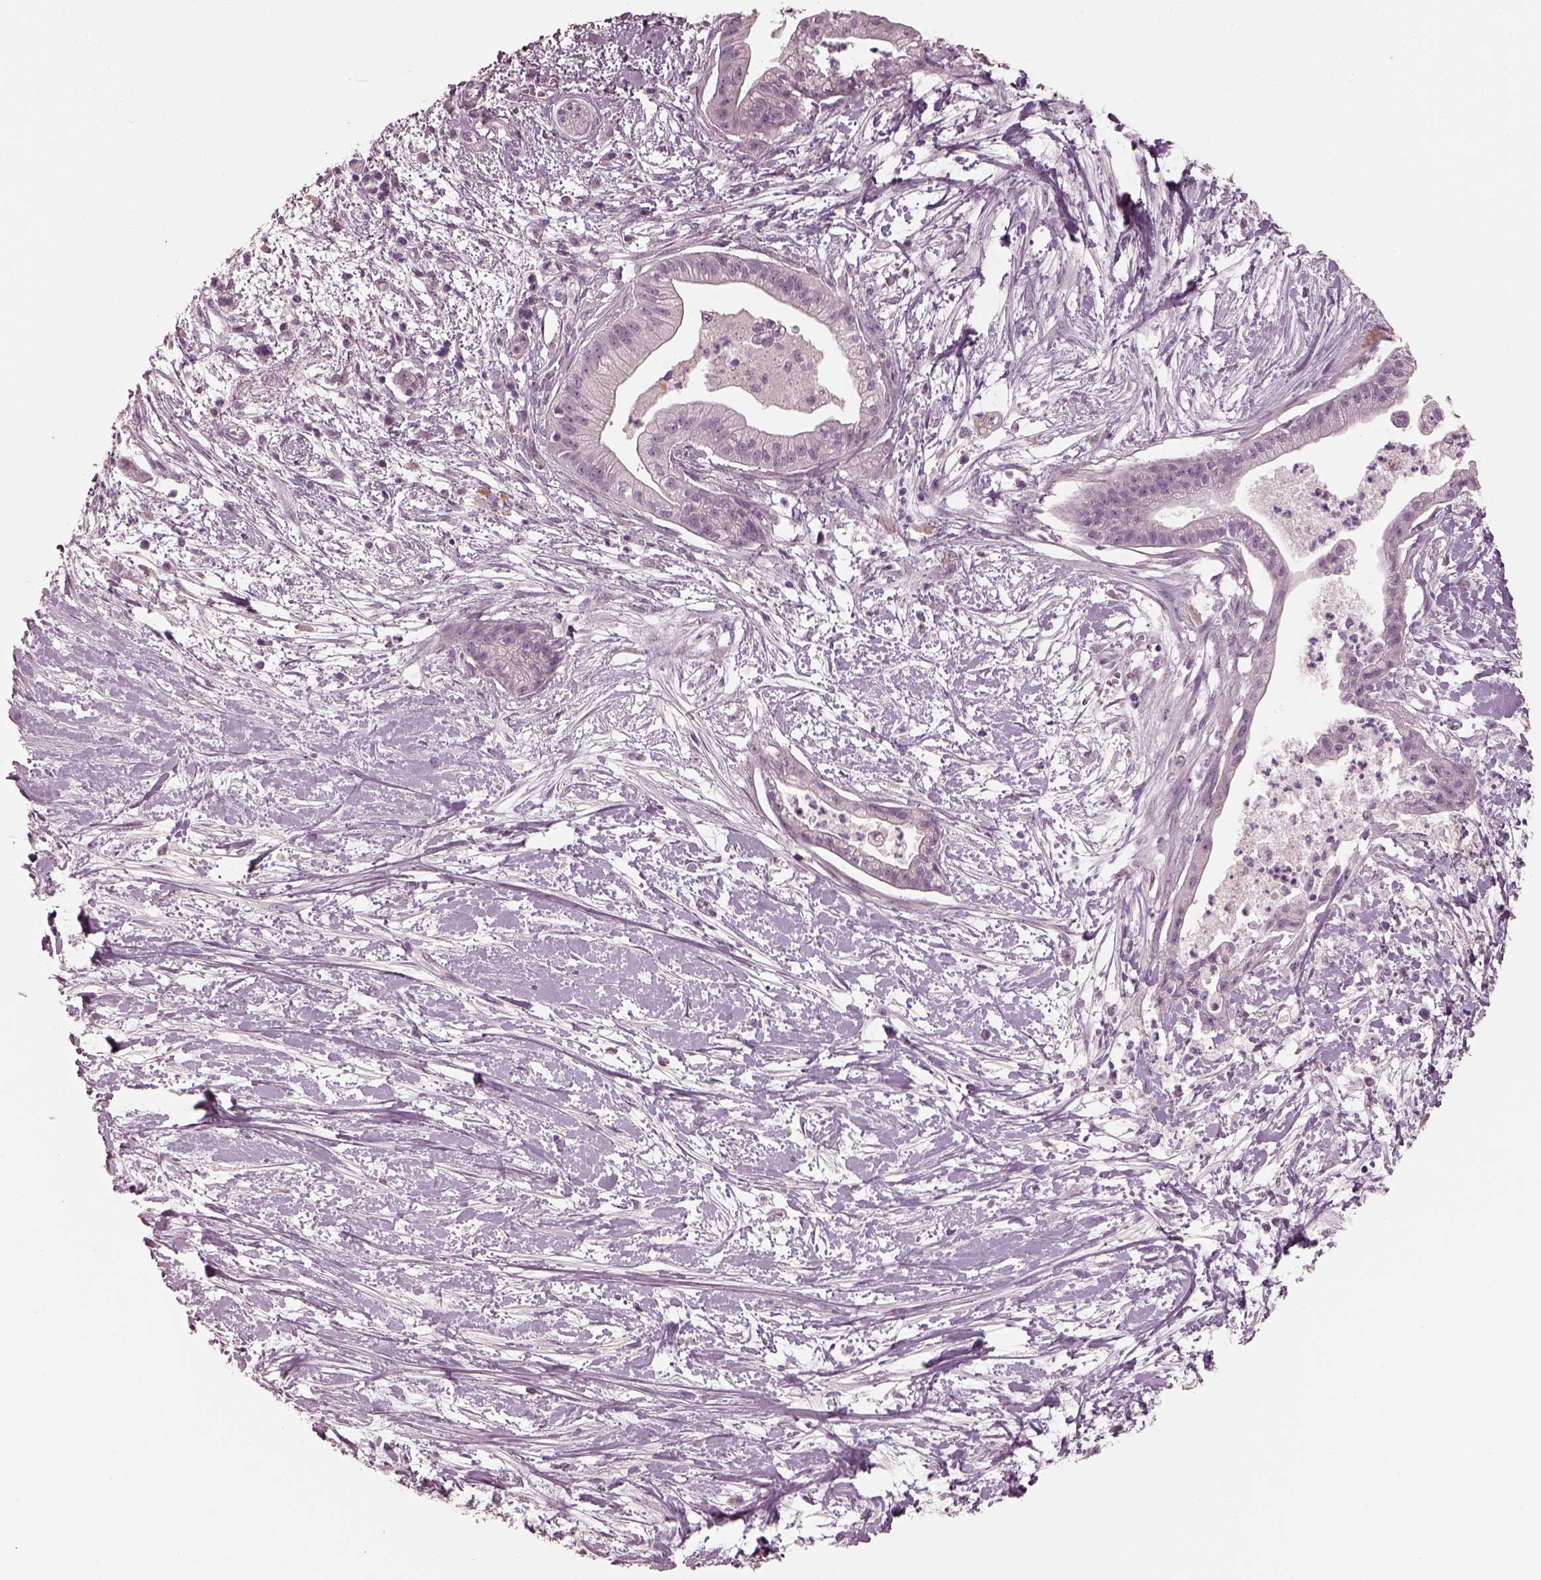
{"staining": {"intensity": "negative", "quantity": "none", "location": "none"}, "tissue": "pancreatic cancer", "cell_type": "Tumor cells", "image_type": "cancer", "snomed": [{"axis": "morphology", "description": "Normal tissue, NOS"}, {"axis": "morphology", "description": "Adenocarcinoma, NOS"}, {"axis": "topography", "description": "Lymph node"}, {"axis": "topography", "description": "Pancreas"}], "caption": "This micrograph is of pancreatic cancer stained with IHC to label a protein in brown with the nuclei are counter-stained blue. There is no expression in tumor cells.", "gene": "OPTC", "patient": {"sex": "female", "age": 58}}